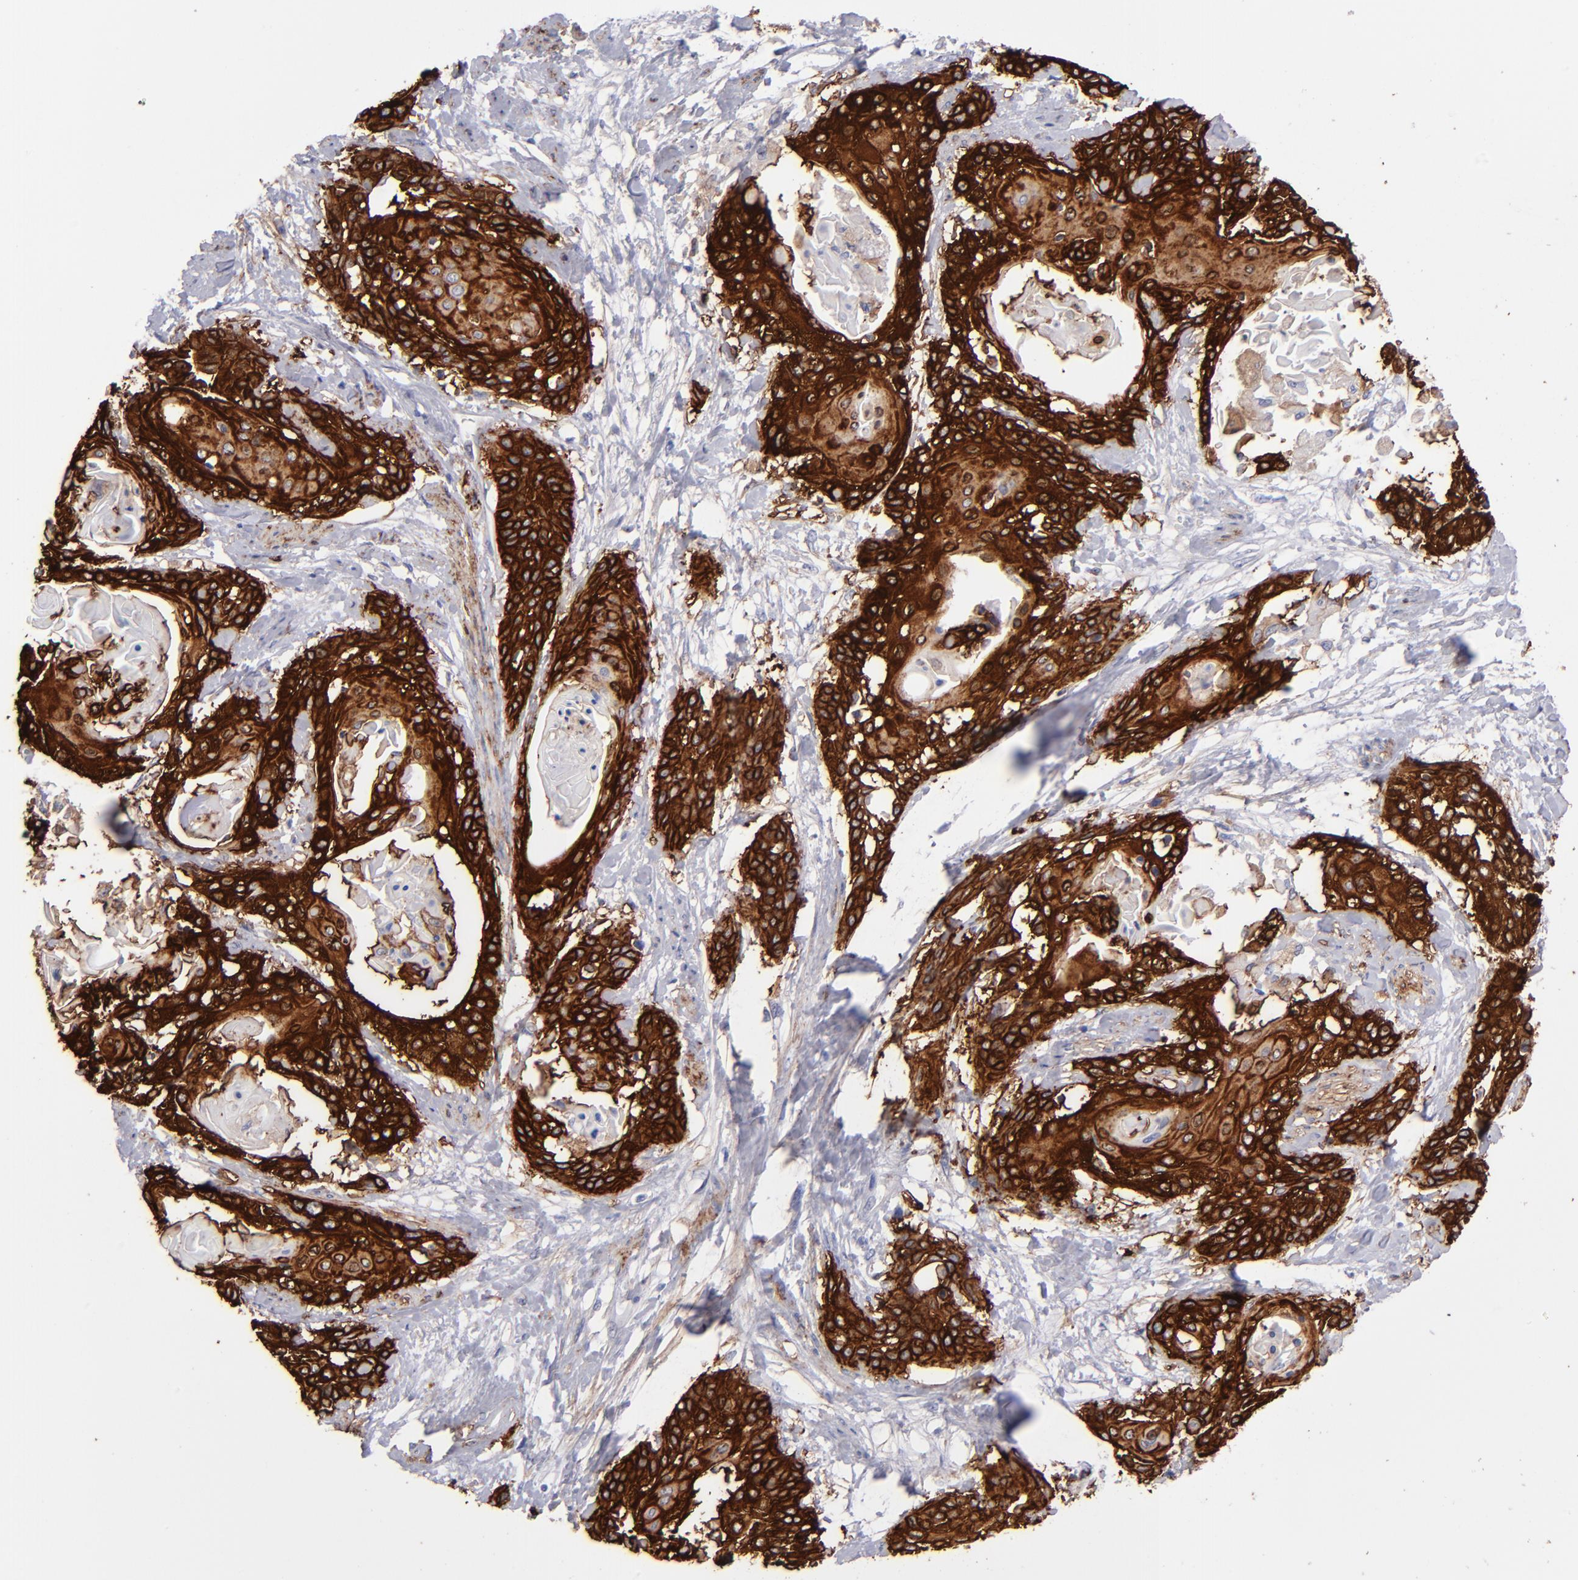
{"staining": {"intensity": "strong", "quantity": ">75%", "location": "cytoplasmic/membranous"}, "tissue": "cervical cancer", "cell_type": "Tumor cells", "image_type": "cancer", "snomed": [{"axis": "morphology", "description": "Squamous cell carcinoma, NOS"}, {"axis": "topography", "description": "Cervix"}], "caption": "Cervical cancer stained with DAB (3,3'-diaminobenzidine) immunohistochemistry exhibits high levels of strong cytoplasmic/membranous positivity in approximately >75% of tumor cells.", "gene": "AHNAK2", "patient": {"sex": "female", "age": 57}}